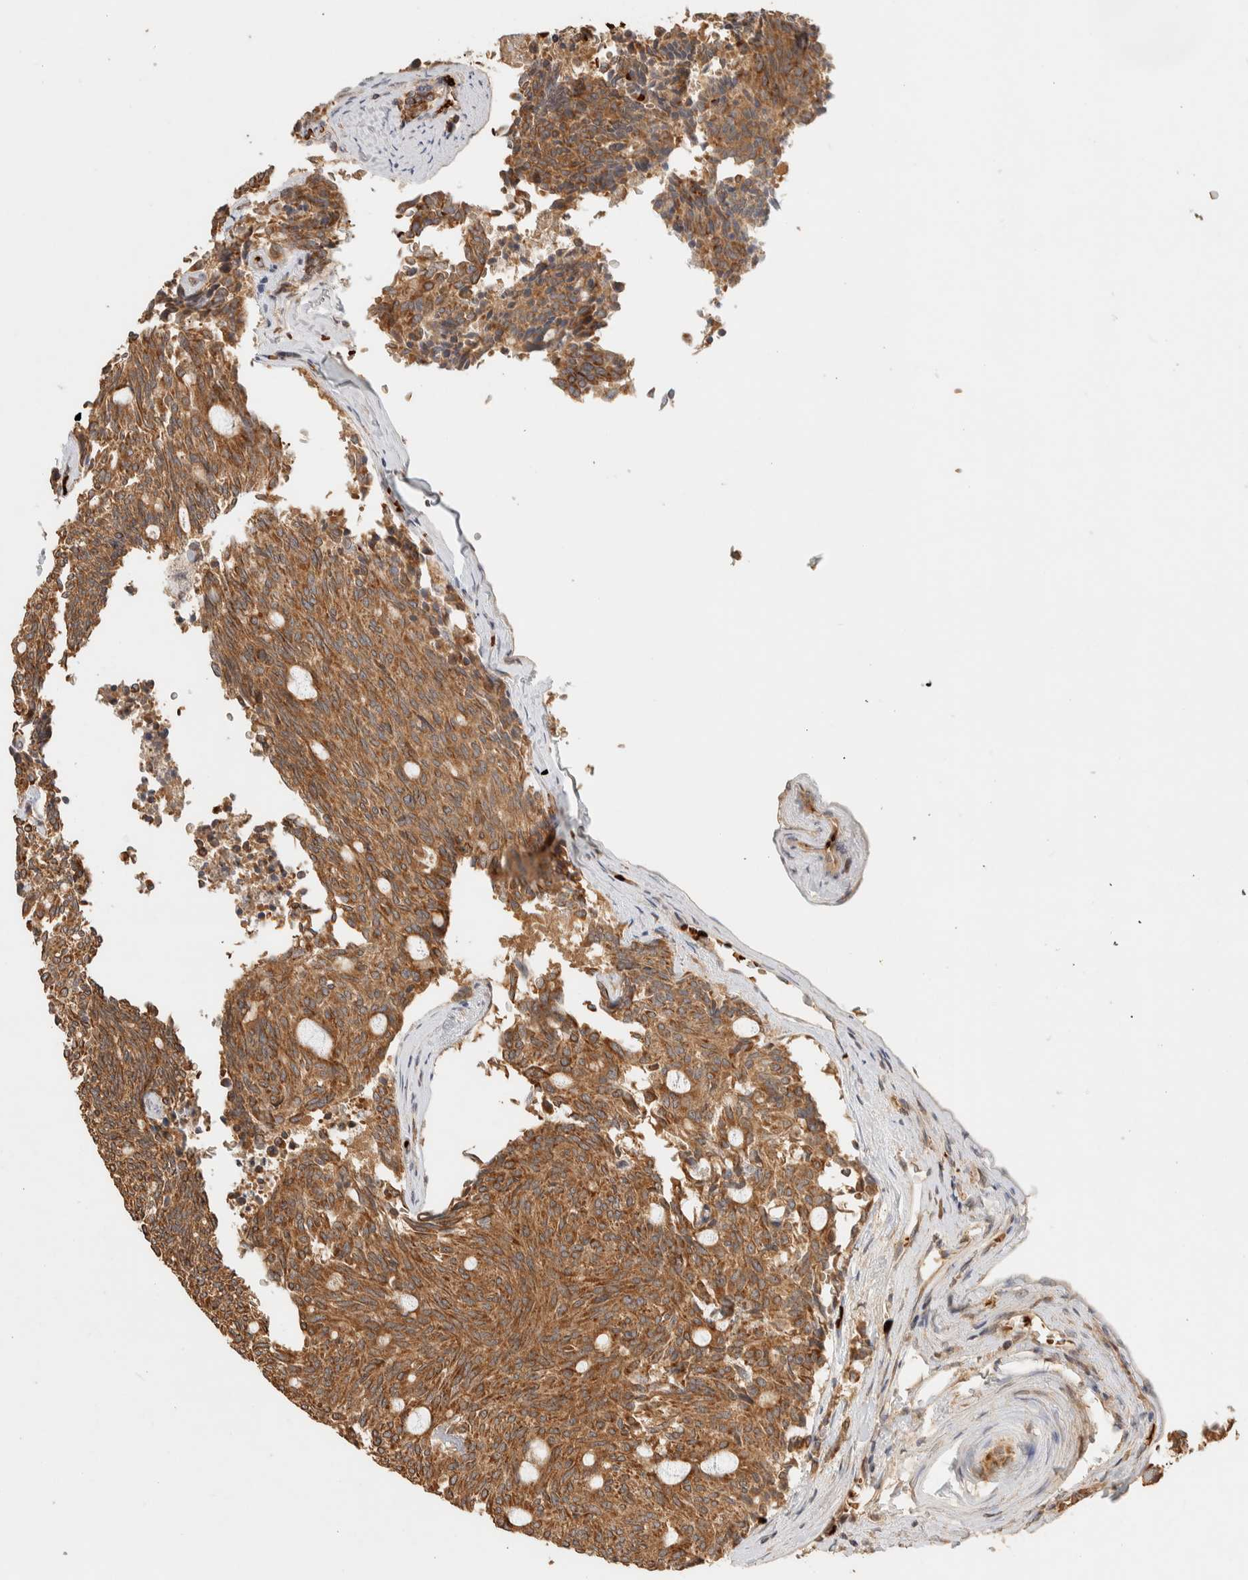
{"staining": {"intensity": "strong", "quantity": ">75%", "location": "cytoplasmic/membranous"}, "tissue": "carcinoid", "cell_type": "Tumor cells", "image_type": "cancer", "snomed": [{"axis": "morphology", "description": "Carcinoid, malignant, NOS"}, {"axis": "topography", "description": "Pancreas"}], "caption": "Human carcinoid (malignant) stained for a protein (brown) demonstrates strong cytoplasmic/membranous positive expression in about >75% of tumor cells.", "gene": "TTI2", "patient": {"sex": "female", "age": 54}}